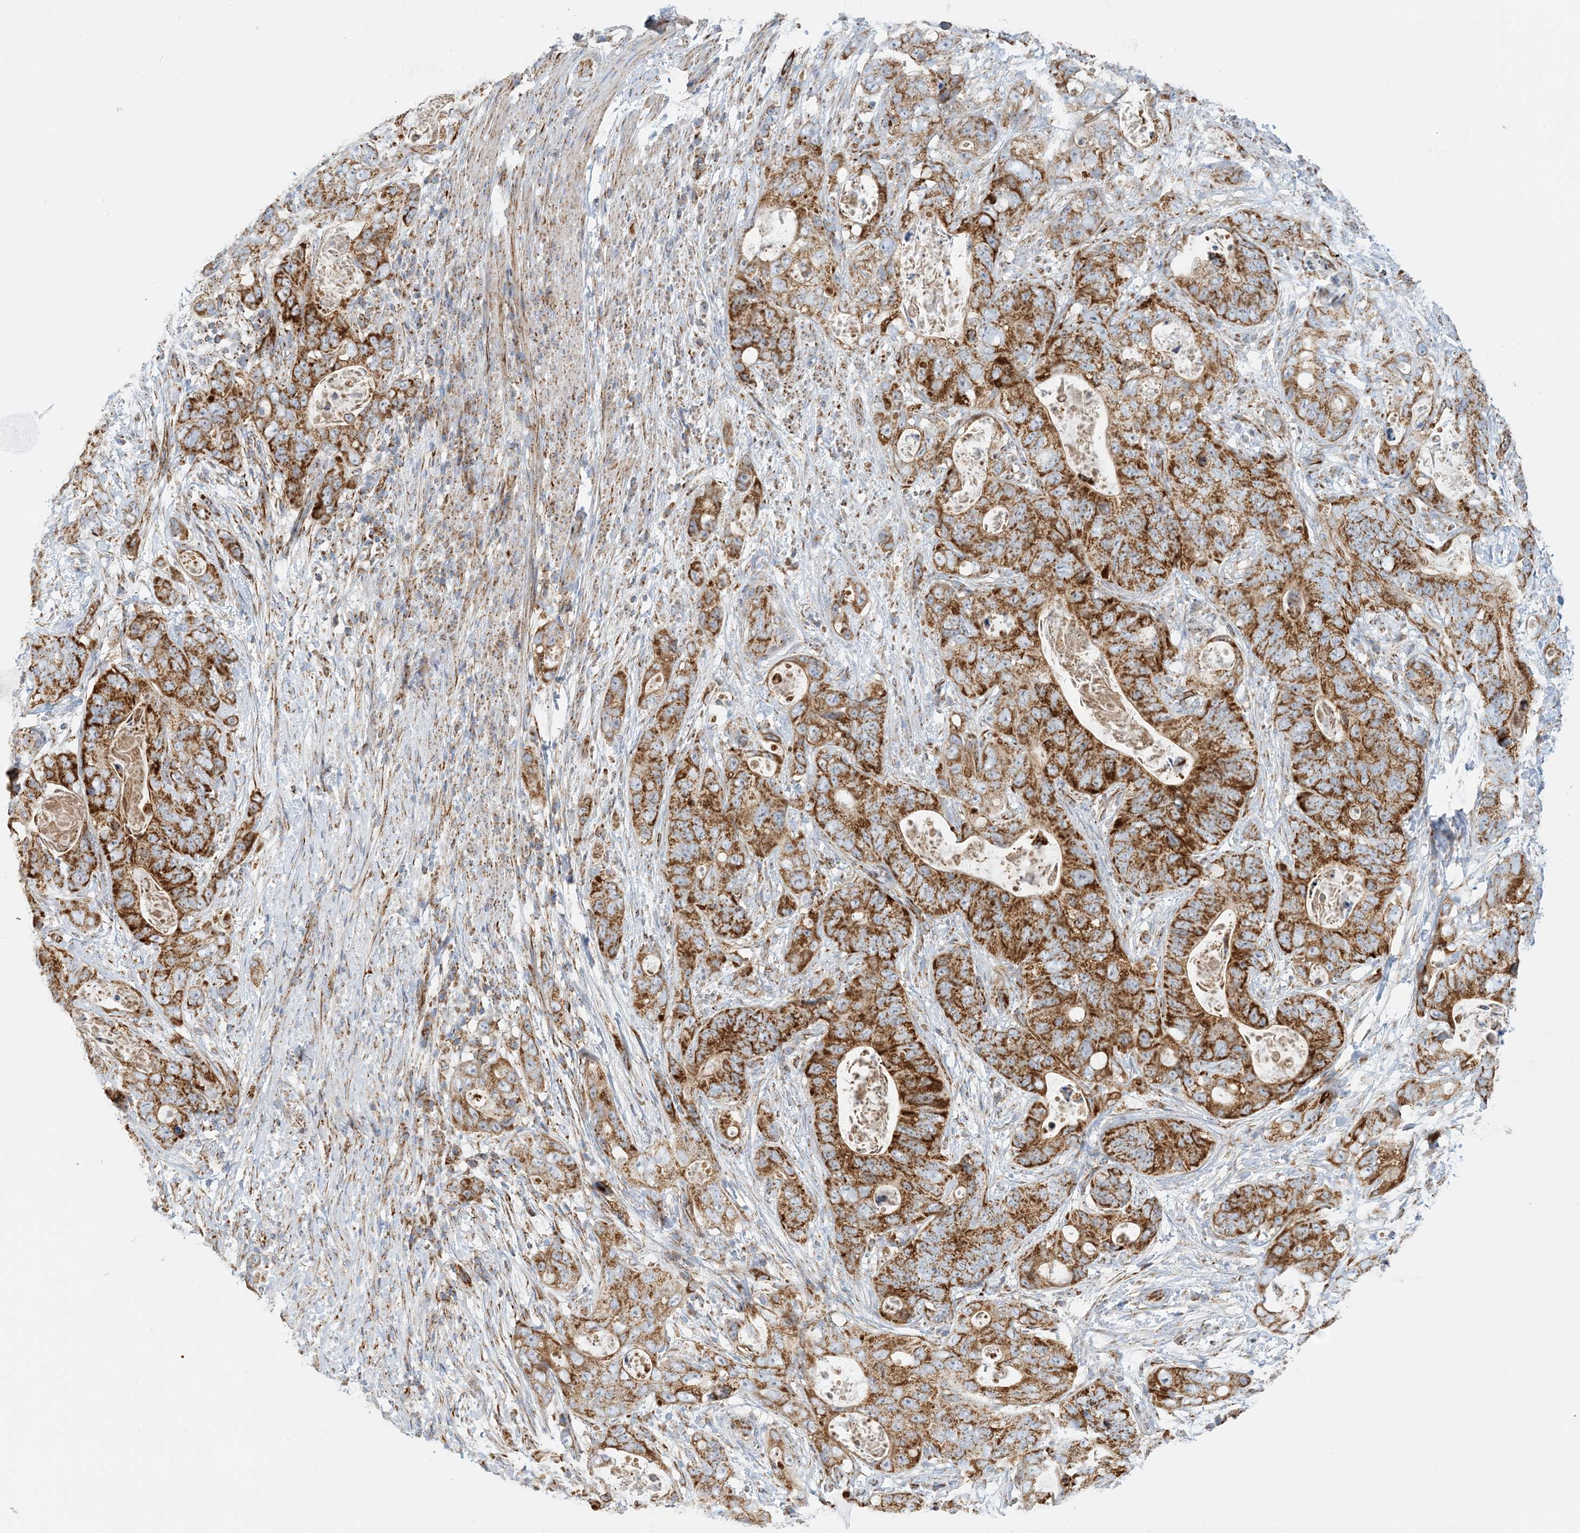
{"staining": {"intensity": "strong", "quantity": ">75%", "location": "cytoplasmic/membranous"}, "tissue": "stomach cancer", "cell_type": "Tumor cells", "image_type": "cancer", "snomed": [{"axis": "morphology", "description": "Adenocarcinoma, NOS"}, {"axis": "topography", "description": "Stomach"}], "caption": "Immunohistochemistry of stomach cancer demonstrates high levels of strong cytoplasmic/membranous positivity in approximately >75% of tumor cells.", "gene": "COA3", "patient": {"sex": "female", "age": 89}}